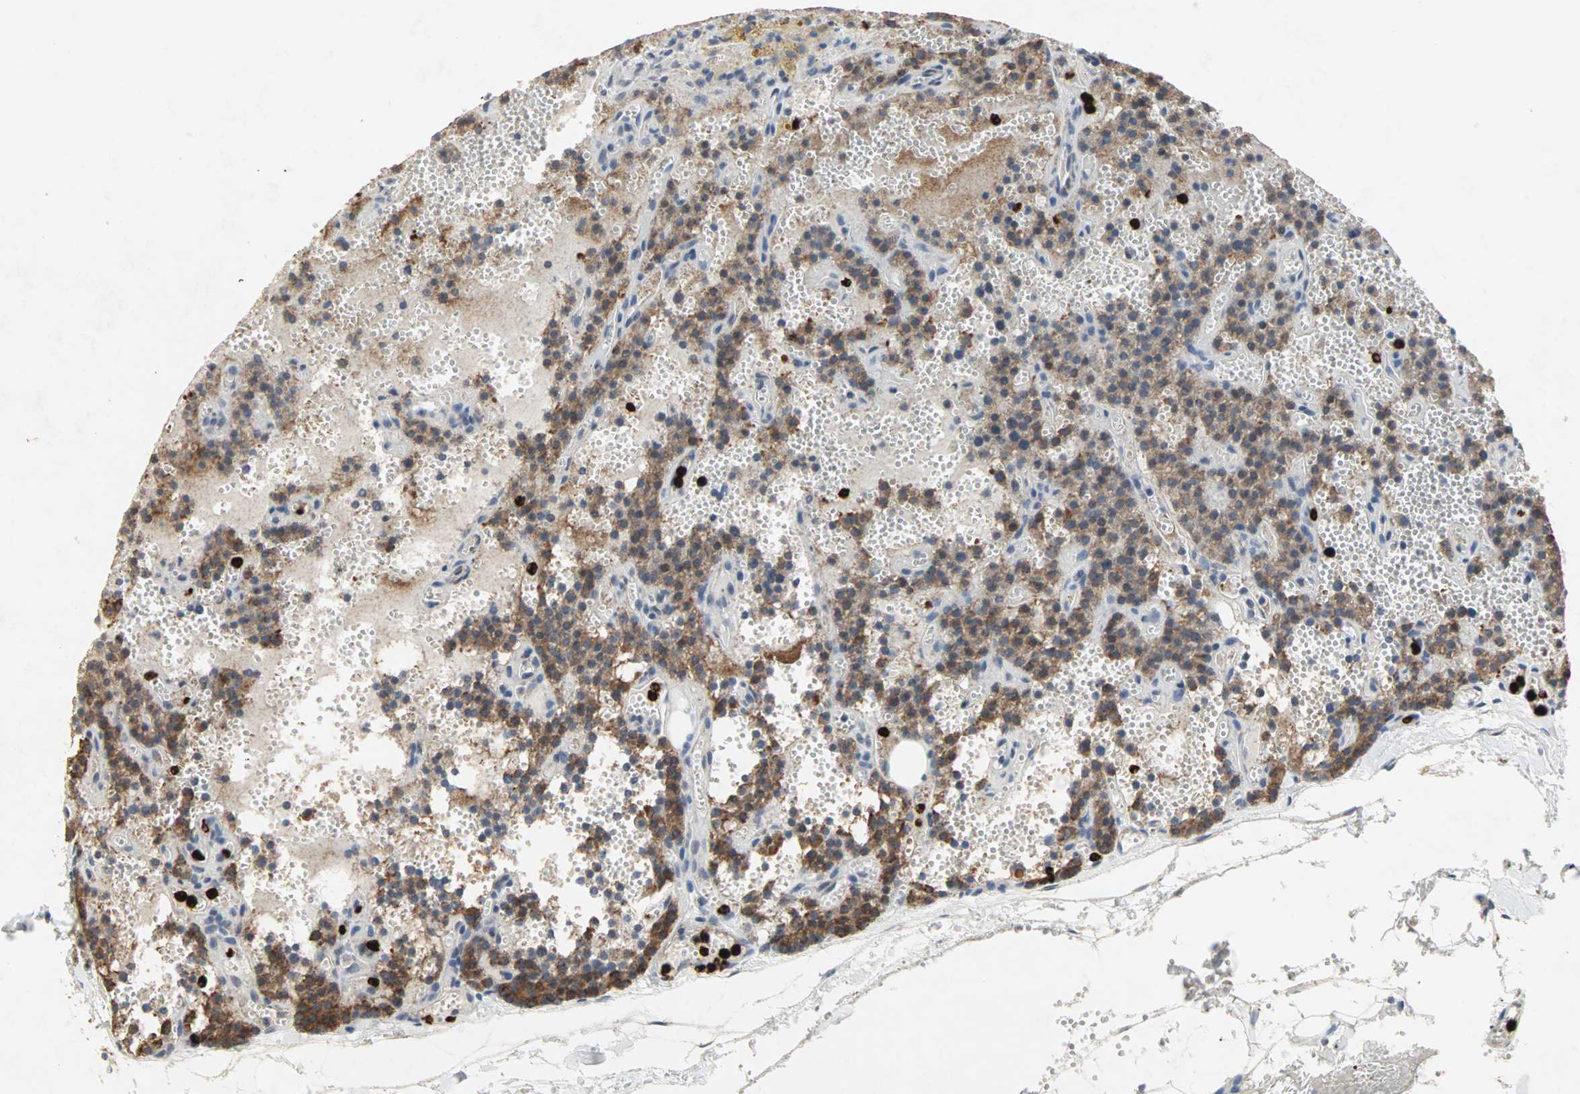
{"staining": {"intensity": "moderate", "quantity": ">75%", "location": "cytoplasmic/membranous"}, "tissue": "parathyroid gland", "cell_type": "Glandular cells", "image_type": "normal", "snomed": [{"axis": "morphology", "description": "Normal tissue, NOS"}, {"axis": "topography", "description": "Parathyroid gland"}], "caption": "Normal parathyroid gland demonstrates moderate cytoplasmic/membranous positivity in approximately >75% of glandular cells, visualized by immunohistochemistry. (IHC, brightfield microscopy, high magnification).", "gene": "CEACAM6", "patient": {"sex": "male", "age": 25}}